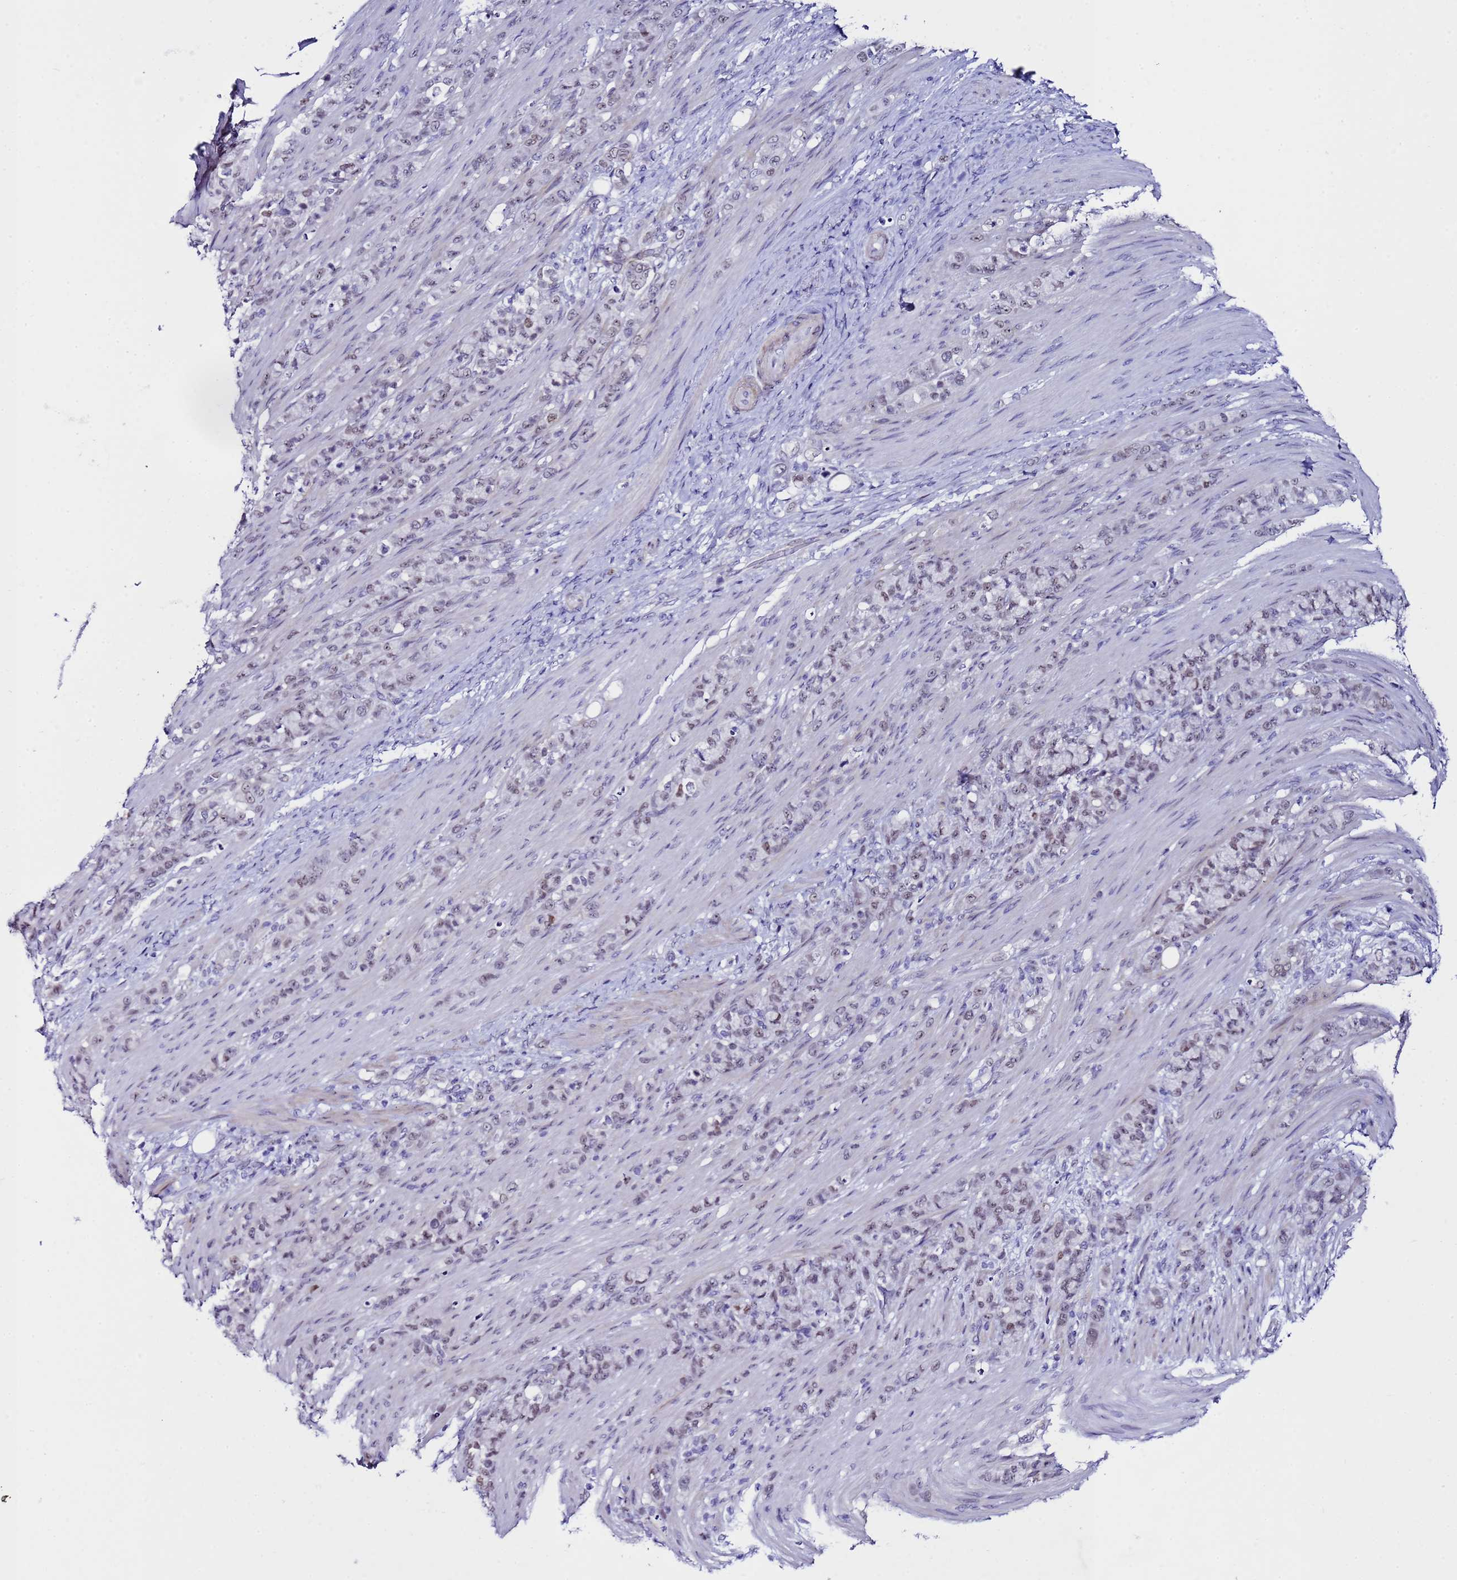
{"staining": {"intensity": "weak", "quantity": "25%-75%", "location": "nuclear"}, "tissue": "stomach cancer", "cell_type": "Tumor cells", "image_type": "cancer", "snomed": [{"axis": "morphology", "description": "Adenocarcinoma, NOS"}, {"axis": "topography", "description": "Stomach"}], "caption": "Immunohistochemical staining of stomach cancer (adenocarcinoma) exhibits weak nuclear protein positivity in approximately 25%-75% of tumor cells.", "gene": "BCL7A", "patient": {"sex": "female", "age": 79}}